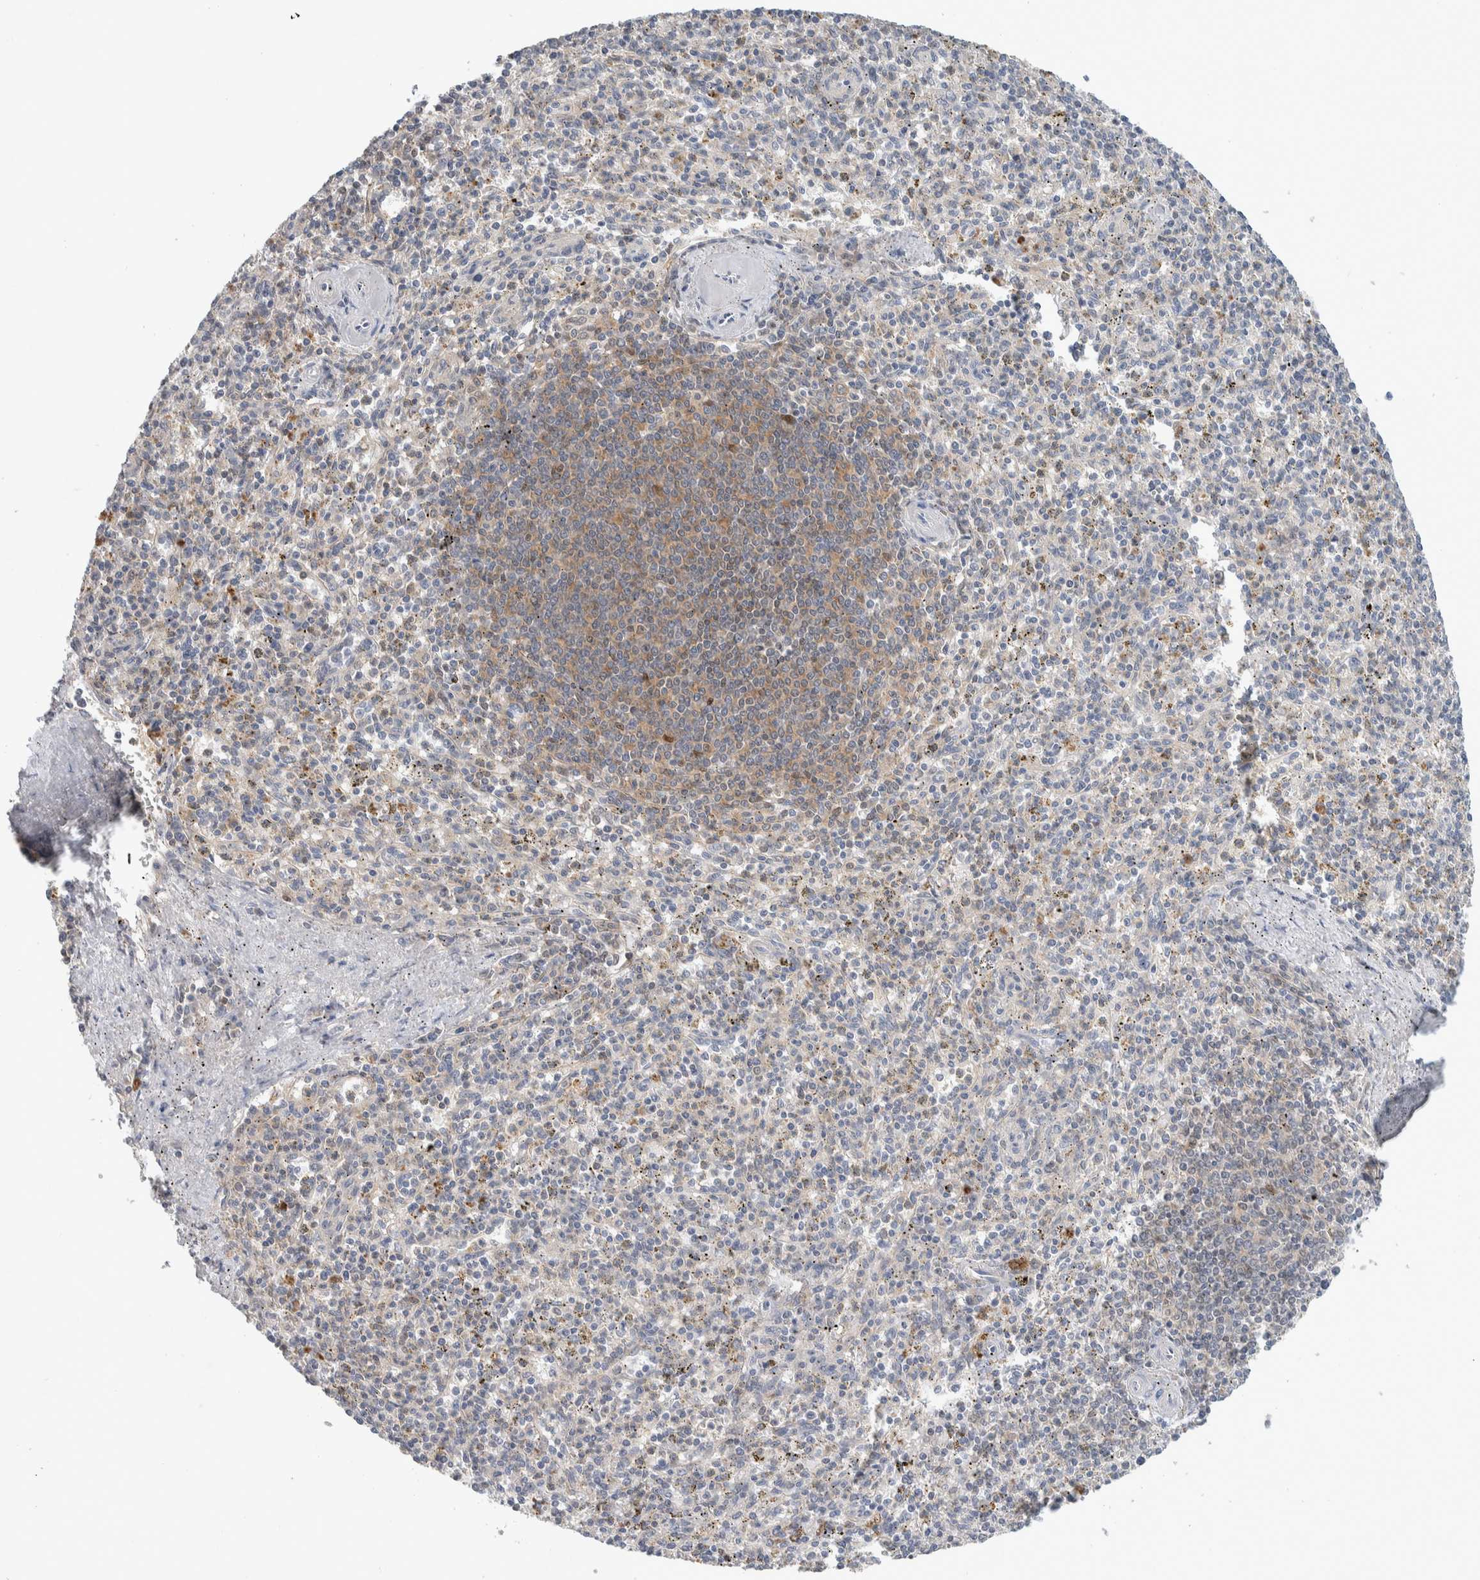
{"staining": {"intensity": "negative", "quantity": "none", "location": "none"}, "tissue": "spleen", "cell_type": "Cells in red pulp", "image_type": "normal", "snomed": [{"axis": "morphology", "description": "Normal tissue, NOS"}, {"axis": "topography", "description": "Spleen"}], "caption": "Cells in red pulp are negative for protein expression in normal human spleen. (Brightfield microscopy of DAB immunohistochemistry (IHC) at high magnification).", "gene": "NFKB2", "patient": {"sex": "male", "age": 72}}